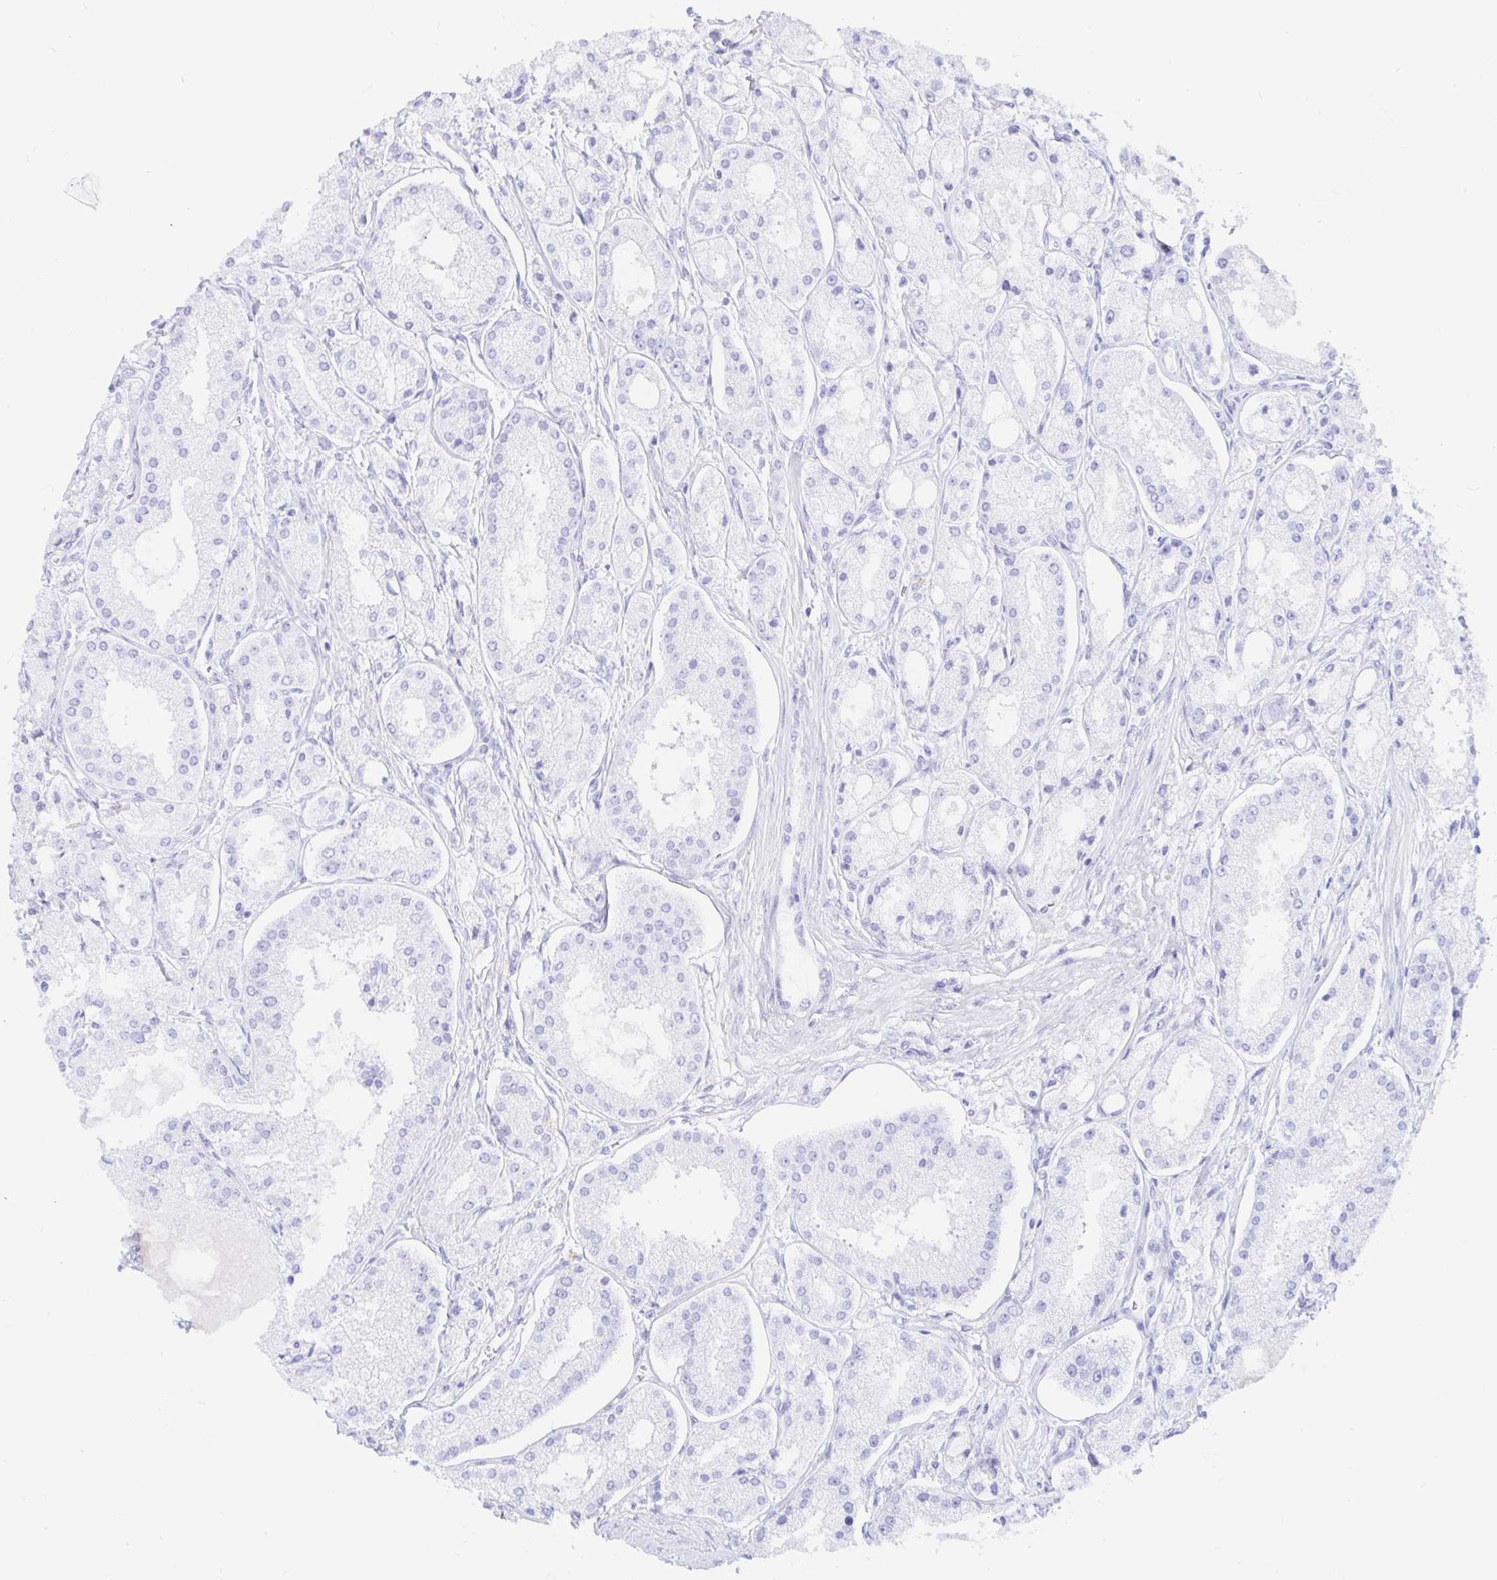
{"staining": {"intensity": "negative", "quantity": "none", "location": "none"}, "tissue": "prostate cancer", "cell_type": "Tumor cells", "image_type": "cancer", "snomed": [{"axis": "morphology", "description": "Adenocarcinoma, High grade"}, {"axis": "topography", "description": "Prostate"}], "caption": "Immunohistochemistry of prostate cancer demonstrates no positivity in tumor cells. (DAB immunohistochemistry with hematoxylin counter stain).", "gene": "OR6T1", "patient": {"sex": "male", "age": 66}}